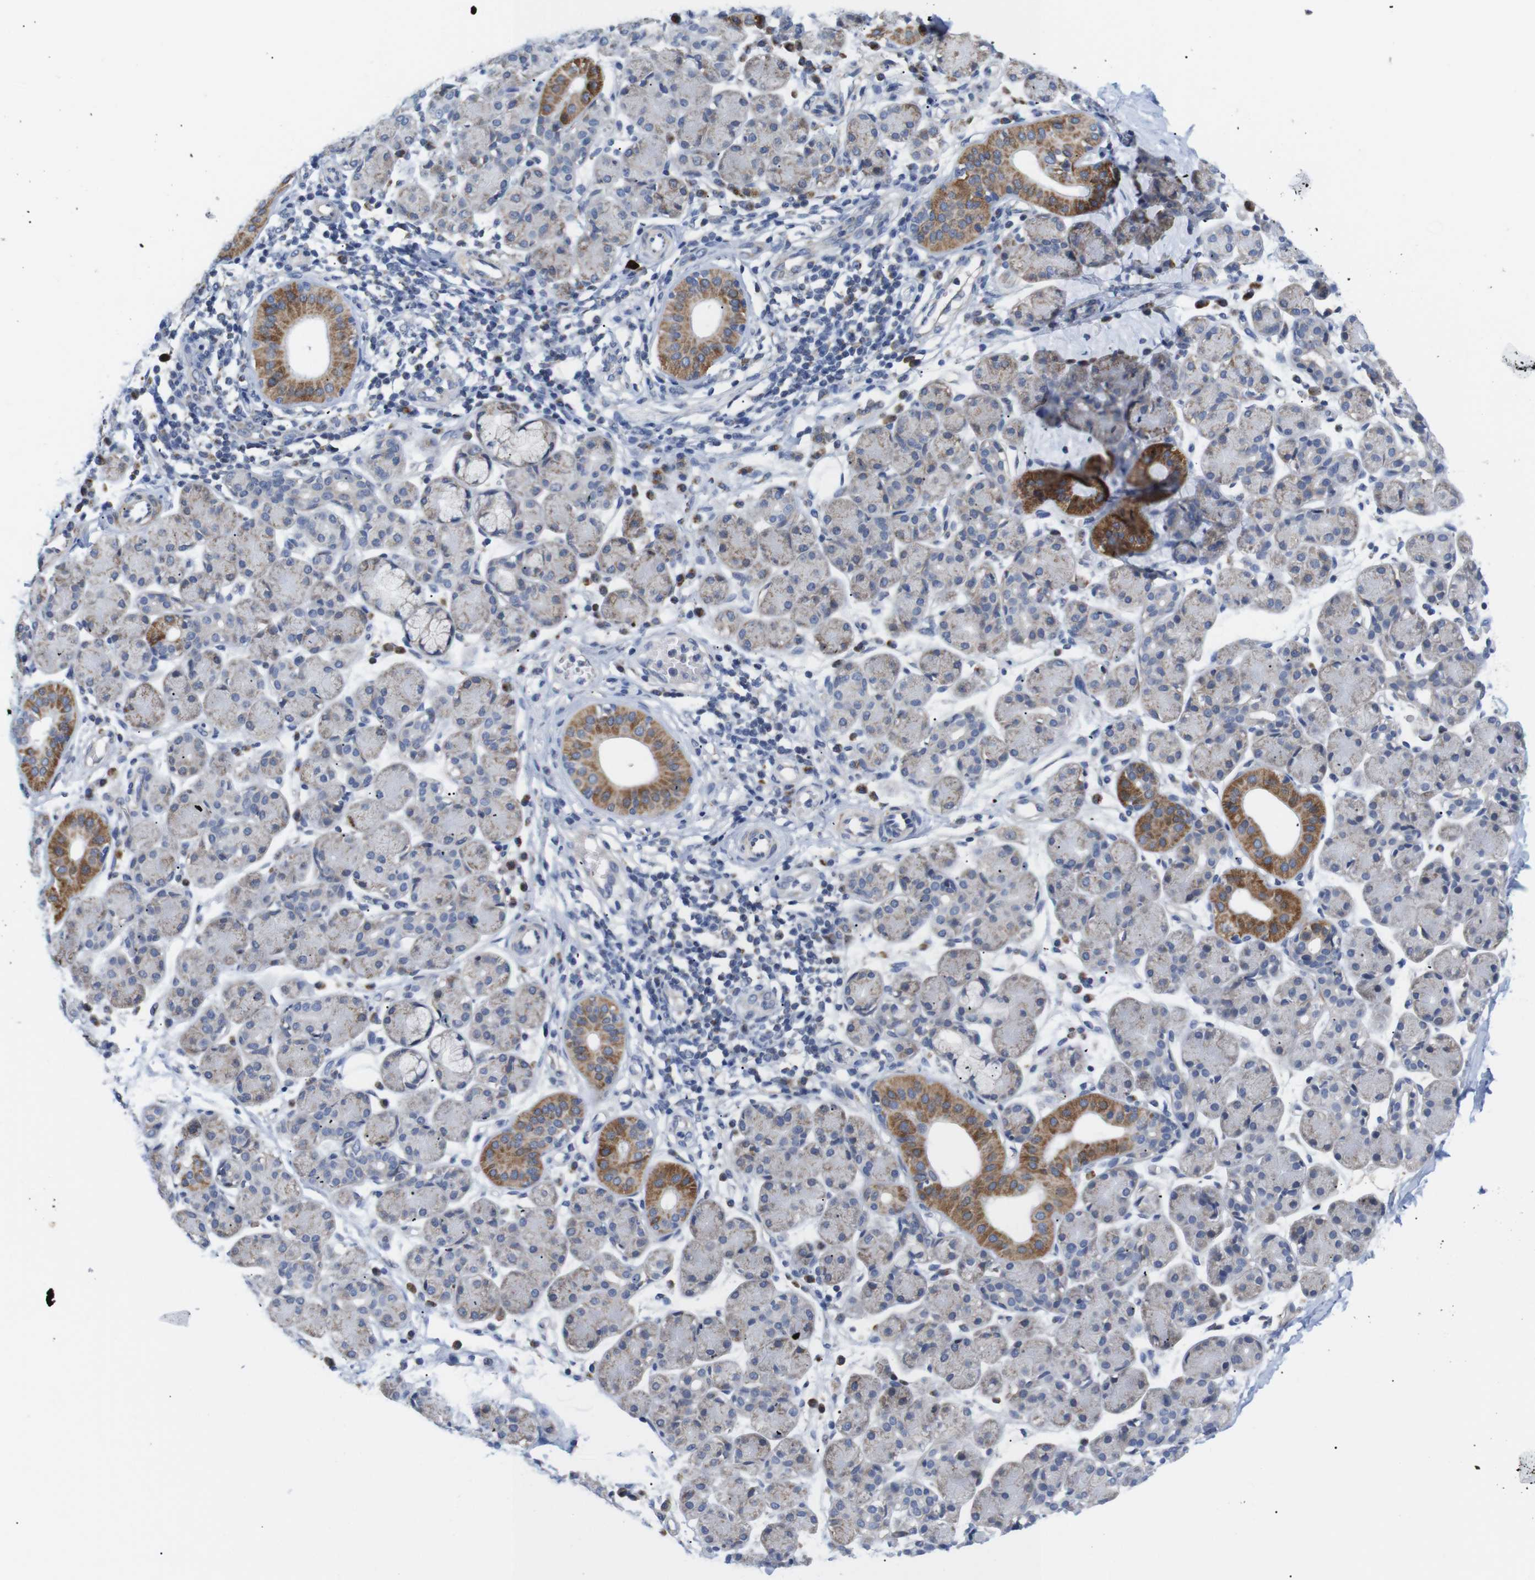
{"staining": {"intensity": "moderate", "quantity": "25%-75%", "location": "cytoplasmic/membranous"}, "tissue": "salivary gland", "cell_type": "Glandular cells", "image_type": "normal", "snomed": [{"axis": "morphology", "description": "Normal tissue, NOS"}, {"axis": "morphology", "description": "Inflammation, NOS"}, {"axis": "topography", "description": "Lymph node"}, {"axis": "topography", "description": "Salivary gland"}], "caption": "About 25%-75% of glandular cells in benign human salivary gland demonstrate moderate cytoplasmic/membranous protein staining as visualized by brown immunohistochemical staining.", "gene": "LRRC55", "patient": {"sex": "male", "age": 3}}